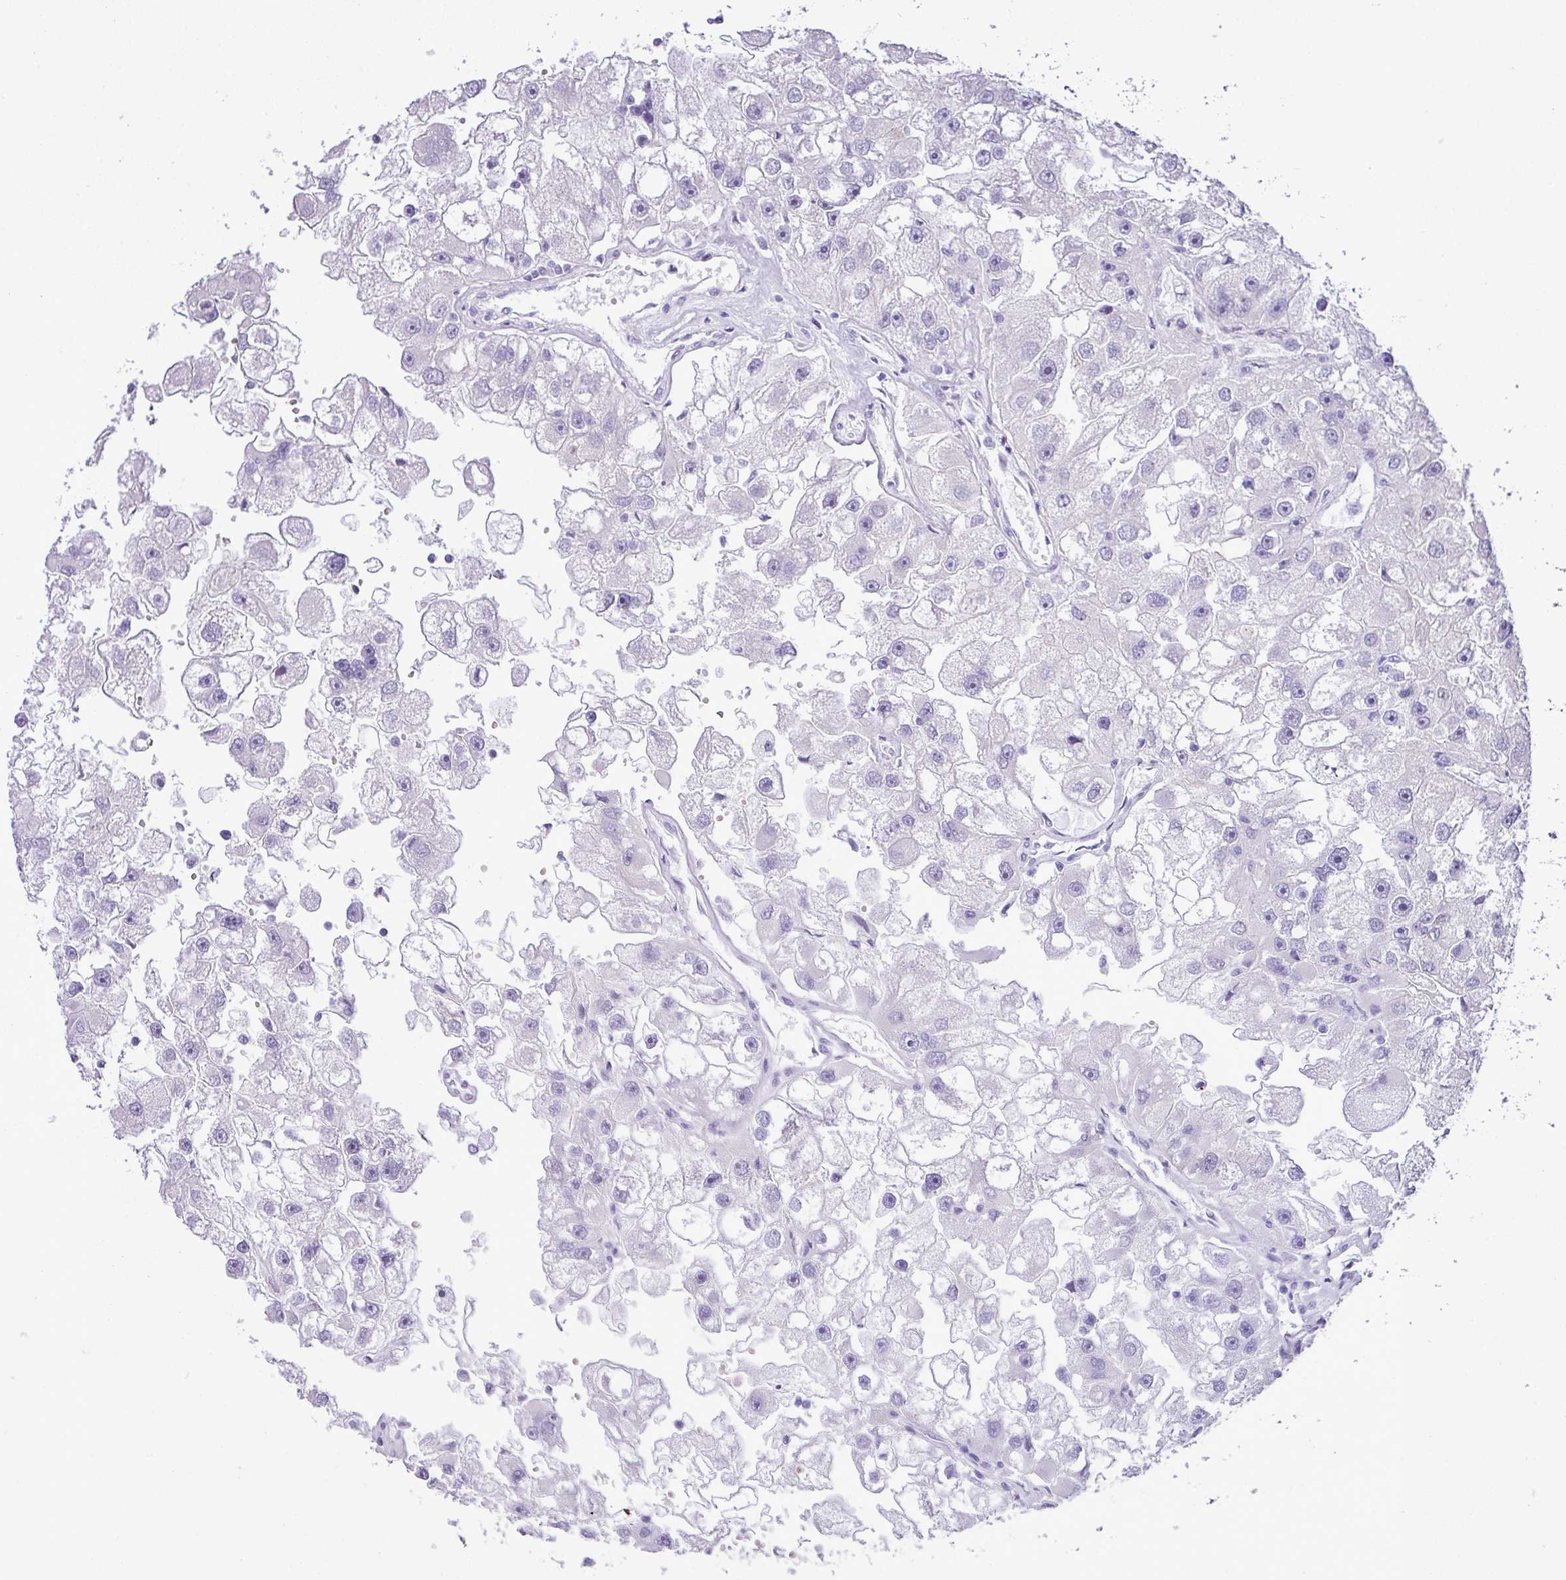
{"staining": {"intensity": "negative", "quantity": "none", "location": "none"}, "tissue": "renal cancer", "cell_type": "Tumor cells", "image_type": "cancer", "snomed": [{"axis": "morphology", "description": "Adenocarcinoma, NOS"}, {"axis": "topography", "description": "Kidney"}], "caption": "Immunohistochemistry (IHC) image of human renal cancer stained for a protein (brown), which displays no staining in tumor cells. (DAB (3,3'-diaminobenzidine) immunohistochemistry (IHC) visualized using brightfield microscopy, high magnification).", "gene": "YLPM1", "patient": {"sex": "male", "age": 63}}